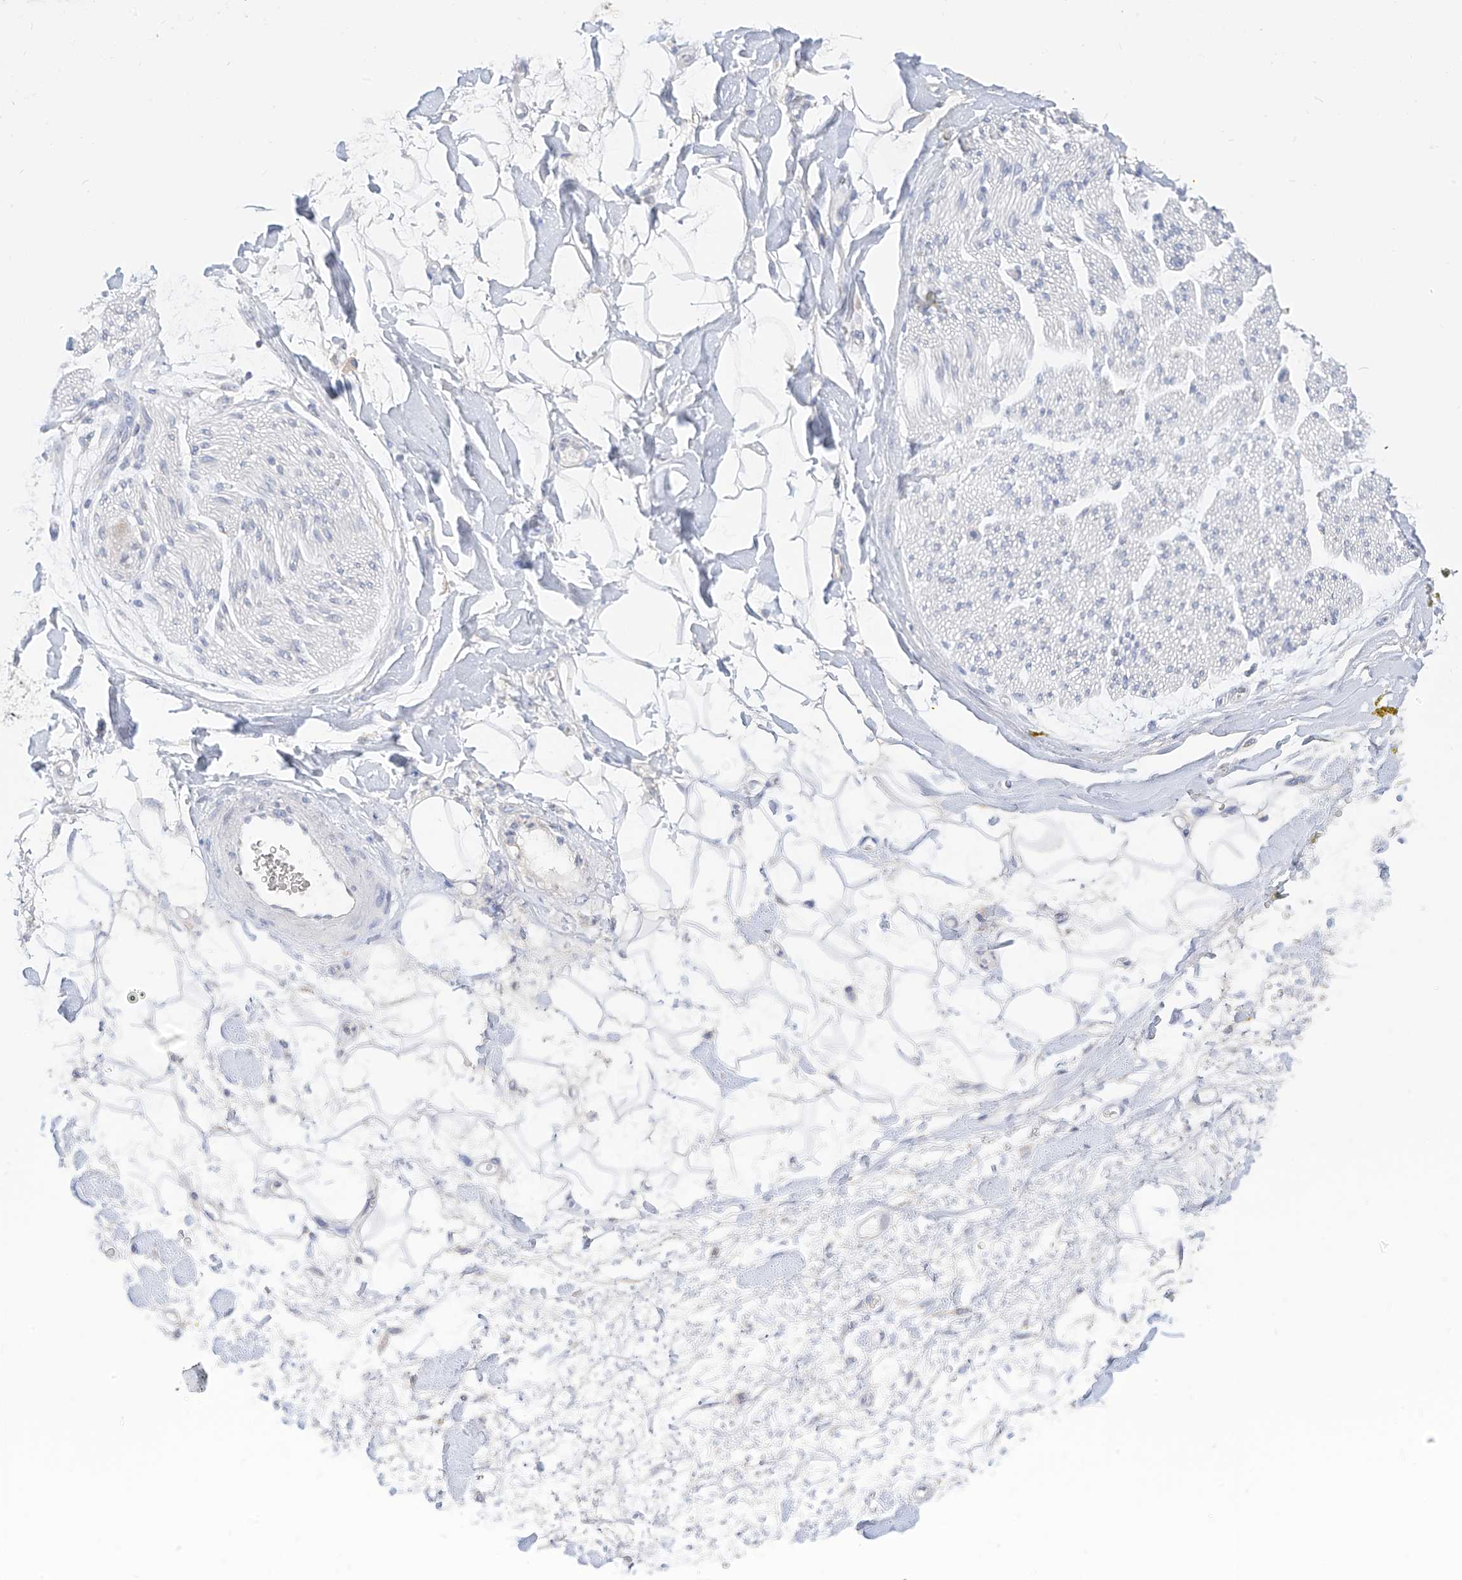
{"staining": {"intensity": "negative", "quantity": "none", "location": "none"}, "tissue": "adipose tissue", "cell_type": "Adipocytes", "image_type": "normal", "snomed": [{"axis": "morphology", "description": "Normal tissue, NOS"}, {"axis": "morphology", "description": "Adenocarcinoma, NOS"}, {"axis": "topography", "description": "Pancreas"}, {"axis": "topography", "description": "Peripheral nerve tissue"}], "caption": "Adipocytes are negative for brown protein staining in unremarkable adipose tissue. (Immunohistochemistry, brightfield microscopy, high magnification).", "gene": "RASA2", "patient": {"sex": "male", "age": 59}}